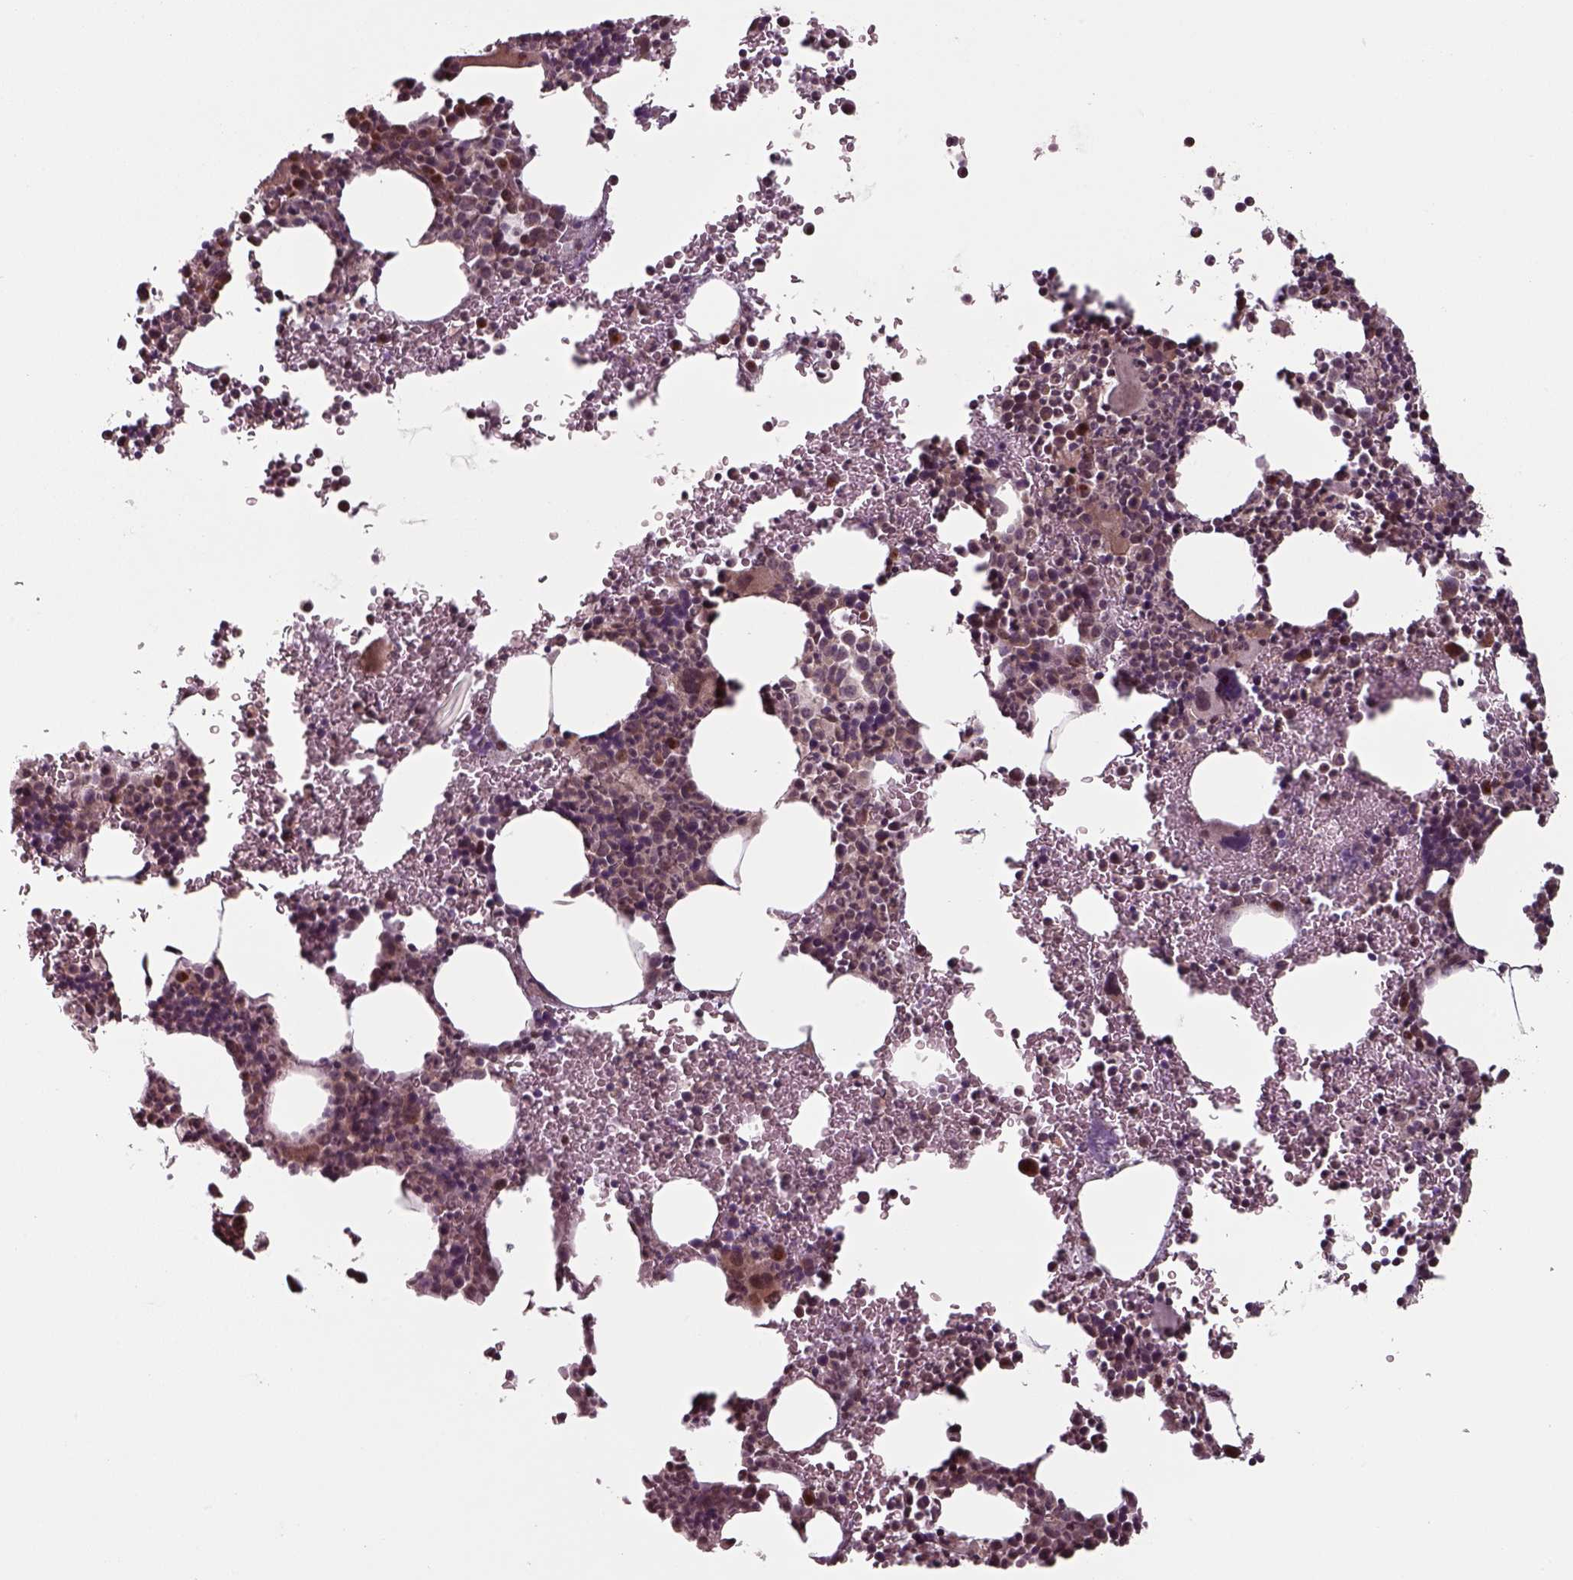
{"staining": {"intensity": "strong", "quantity": "<25%", "location": "cytoplasmic/membranous,nuclear"}, "tissue": "bone marrow", "cell_type": "Hematopoietic cells", "image_type": "normal", "snomed": [{"axis": "morphology", "description": "Normal tissue, NOS"}, {"axis": "topography", "description": "Bone marrow"}], "caption": "Brown immunohistochemical staining in benign bone marrow shows strong cytoplasmic/membranous,nuclear positivity in about <25% of hematopoietic cells. (IHC, brightfield microscopy, high magnification).", "gene": "CHMP3", "patient": {"sex": "male", "age": 81}}